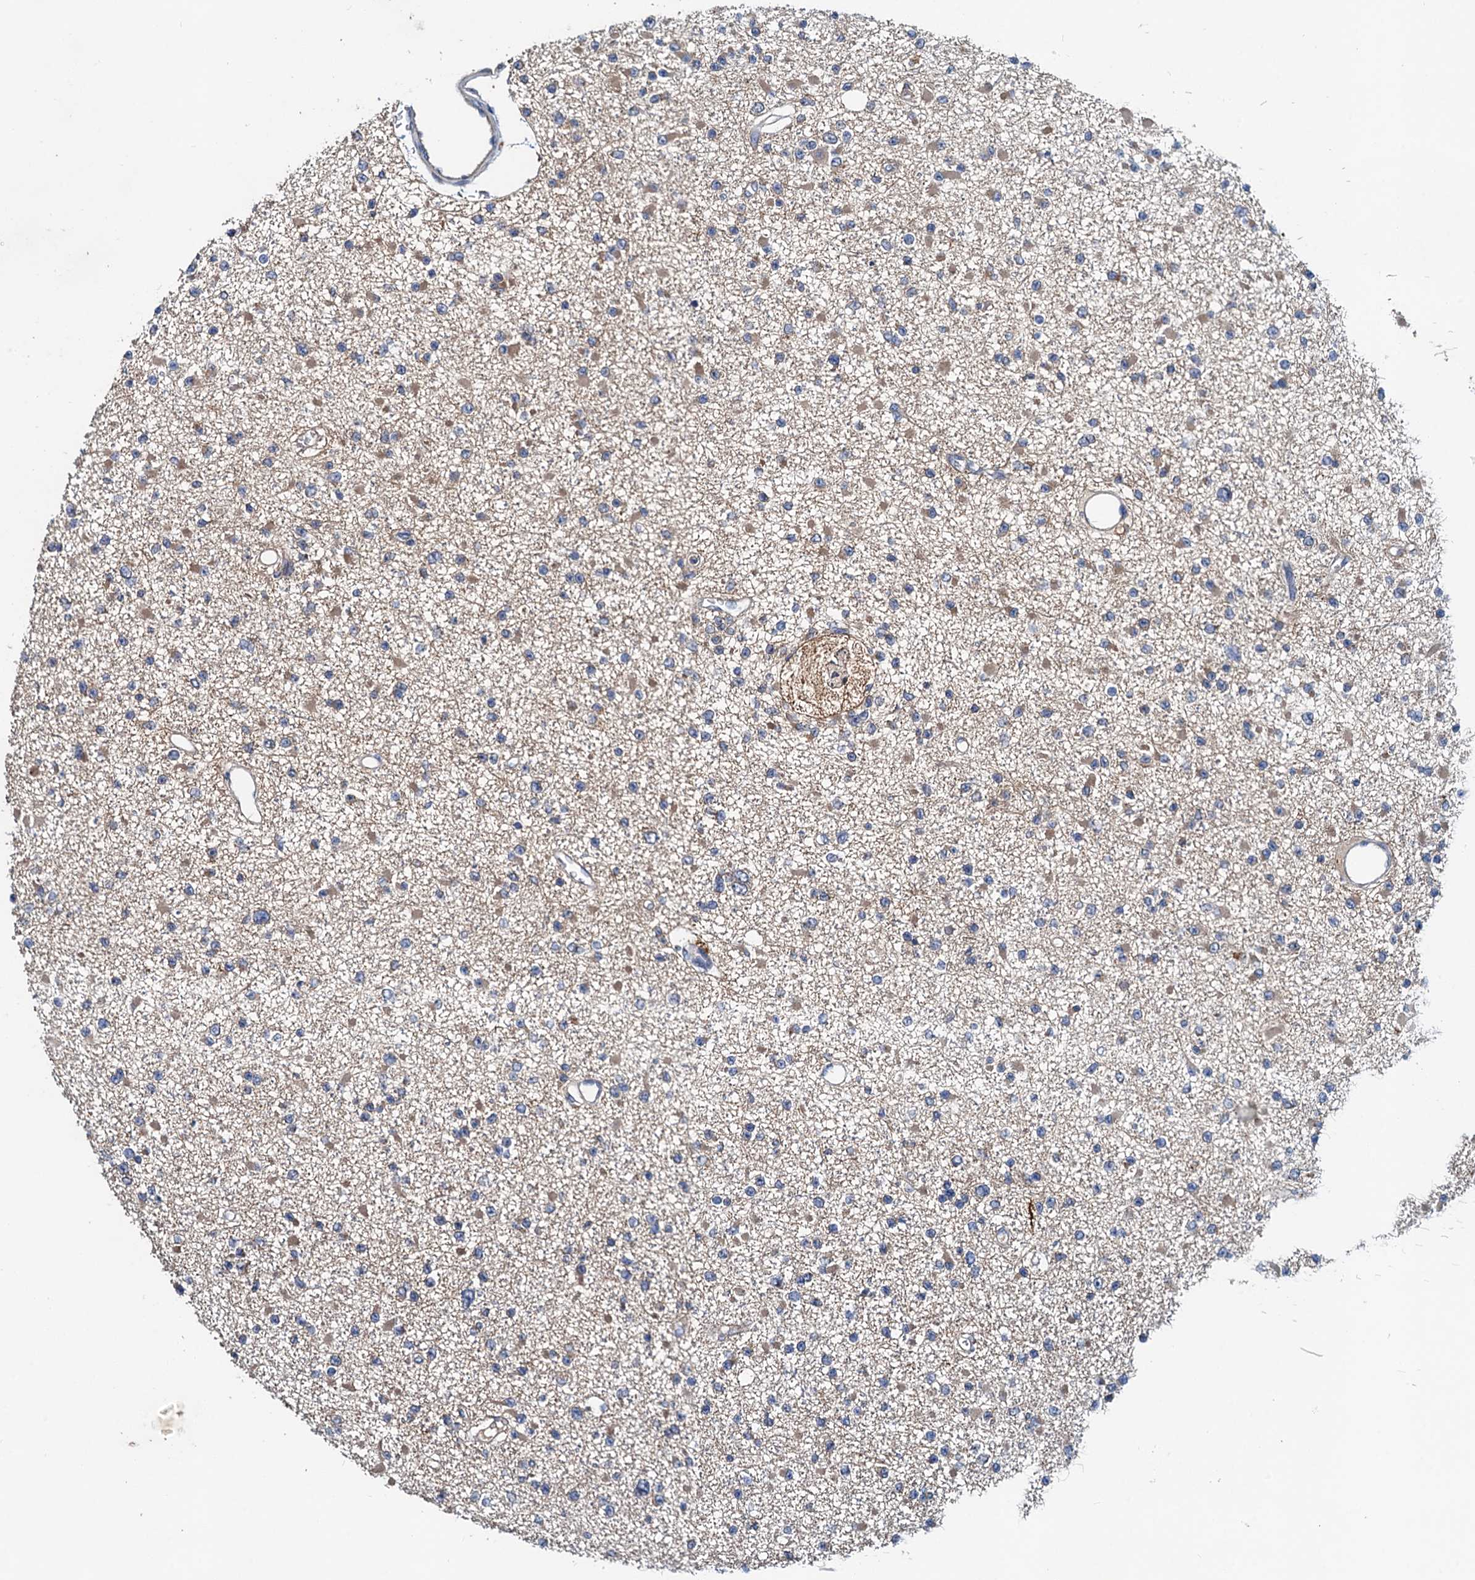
{"staining": {"intensity": "negative", "quantity": "none", "location": "none"}, "tissue": "glioma", "cell_type": "Tumor cells", "image_type": "cancer", "snomed": [{"axis": "morphology", "description": "Glioma, malignant, Low grade"}, {"axis": "topography", "description": "Brain"}], "caption": "DAB immunohistochemical staining of malignant glioma (low-grade) displays no significant positivity in tumor cells.", "gene": "EFL1", "patient": {"sex": "female", "age": 22}}